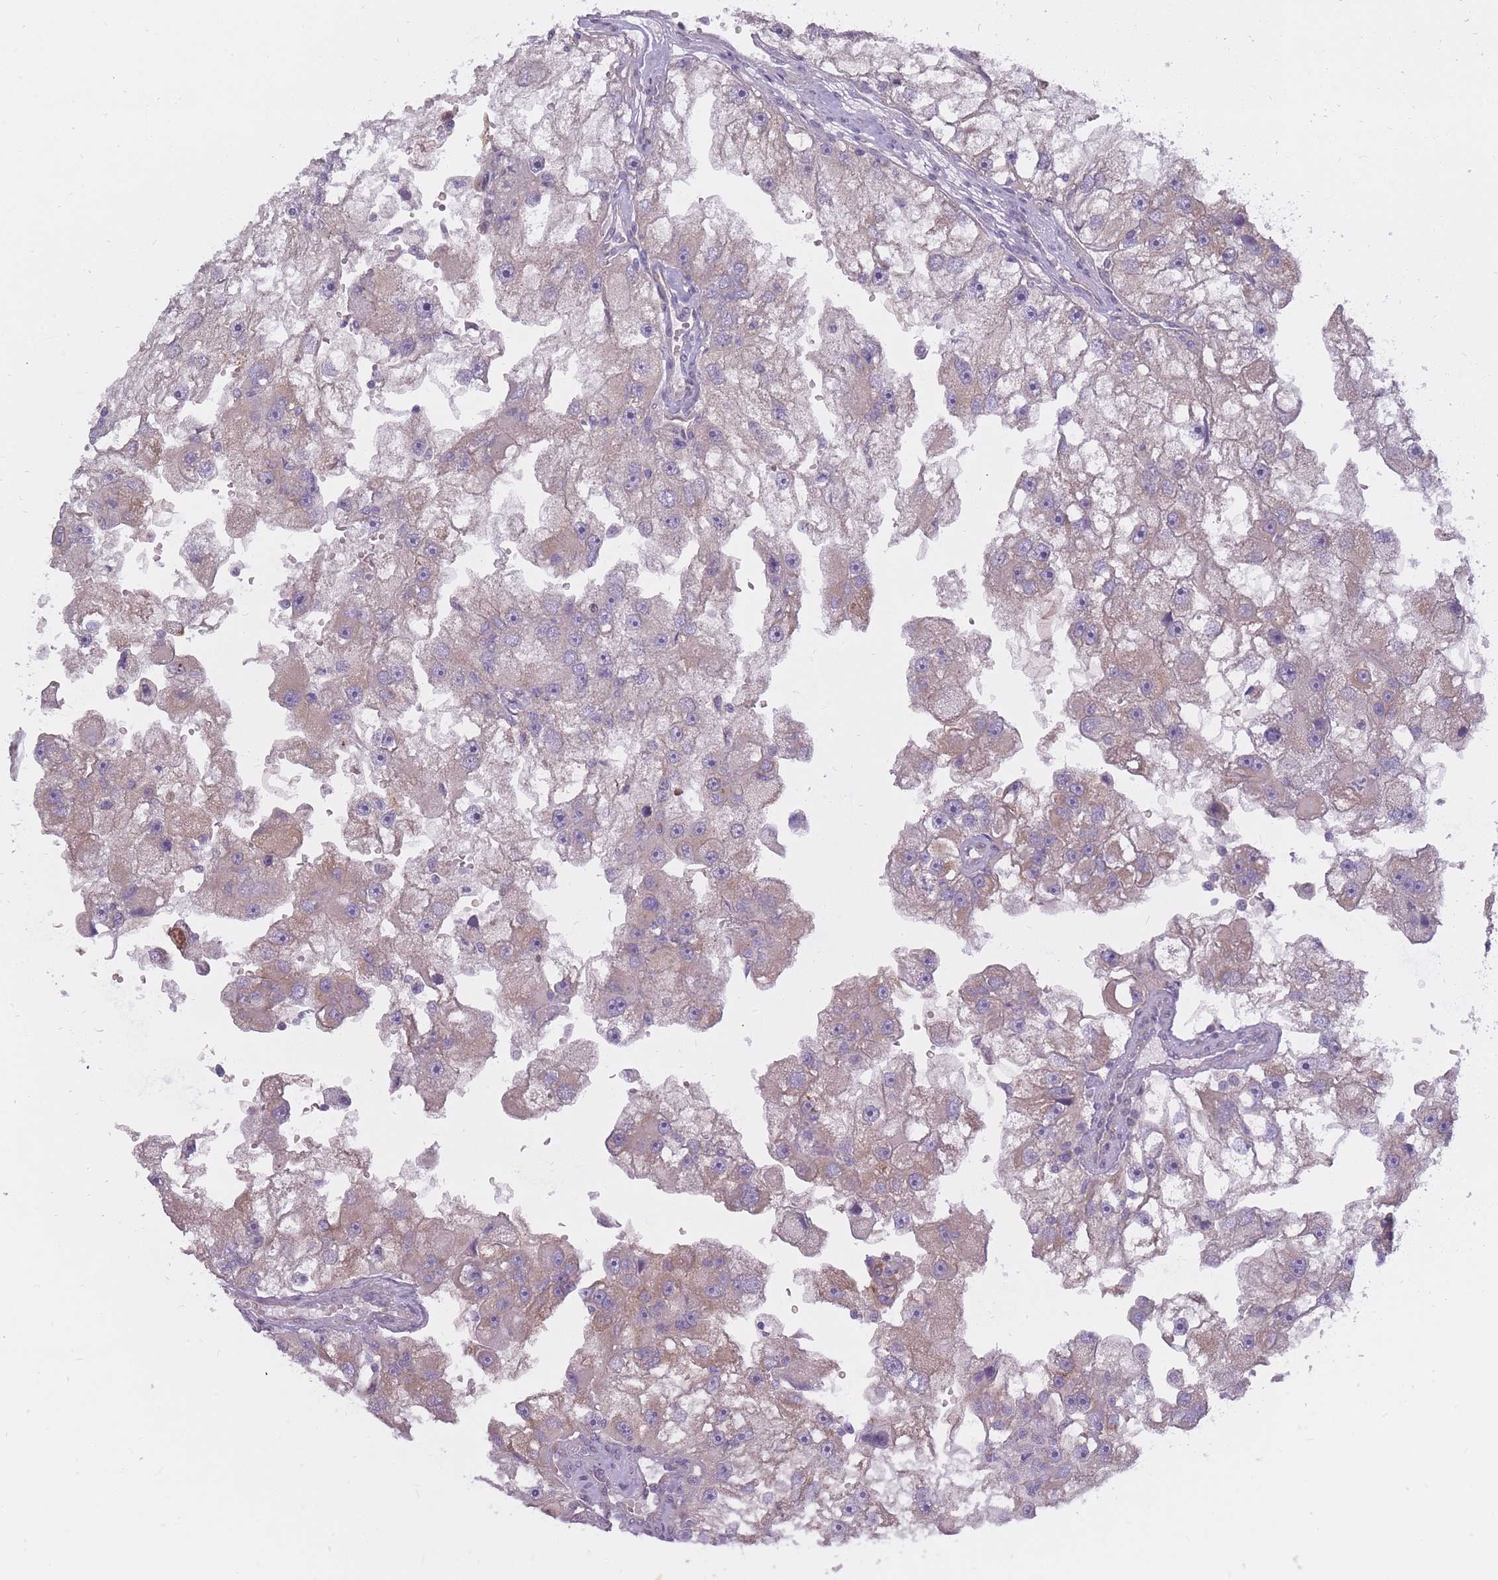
{"staining": {"intensity": "weak", "quantity": "25%-75%", "location": "cytoplasmic/membranous"}, "tissue": "renal cancer", "cell_type": "Tumor cells", "image_type": "cancer", "snomed": [{"axis": "morphology", "description": "Adenocarcinoma, NOS"}, {"axis": "topography", "description": "Kidney"}], "caption": "This micrograph exhibits renal cancer stained with immunohistochemistry to label a protein in brown. The cytoplasmic/membranous of tumor cells show weak positivity for the protein. Nuclei are counter-stained blue.", "gene": "ALKBH4", "patient": {"sex": "male", "age": 63}}